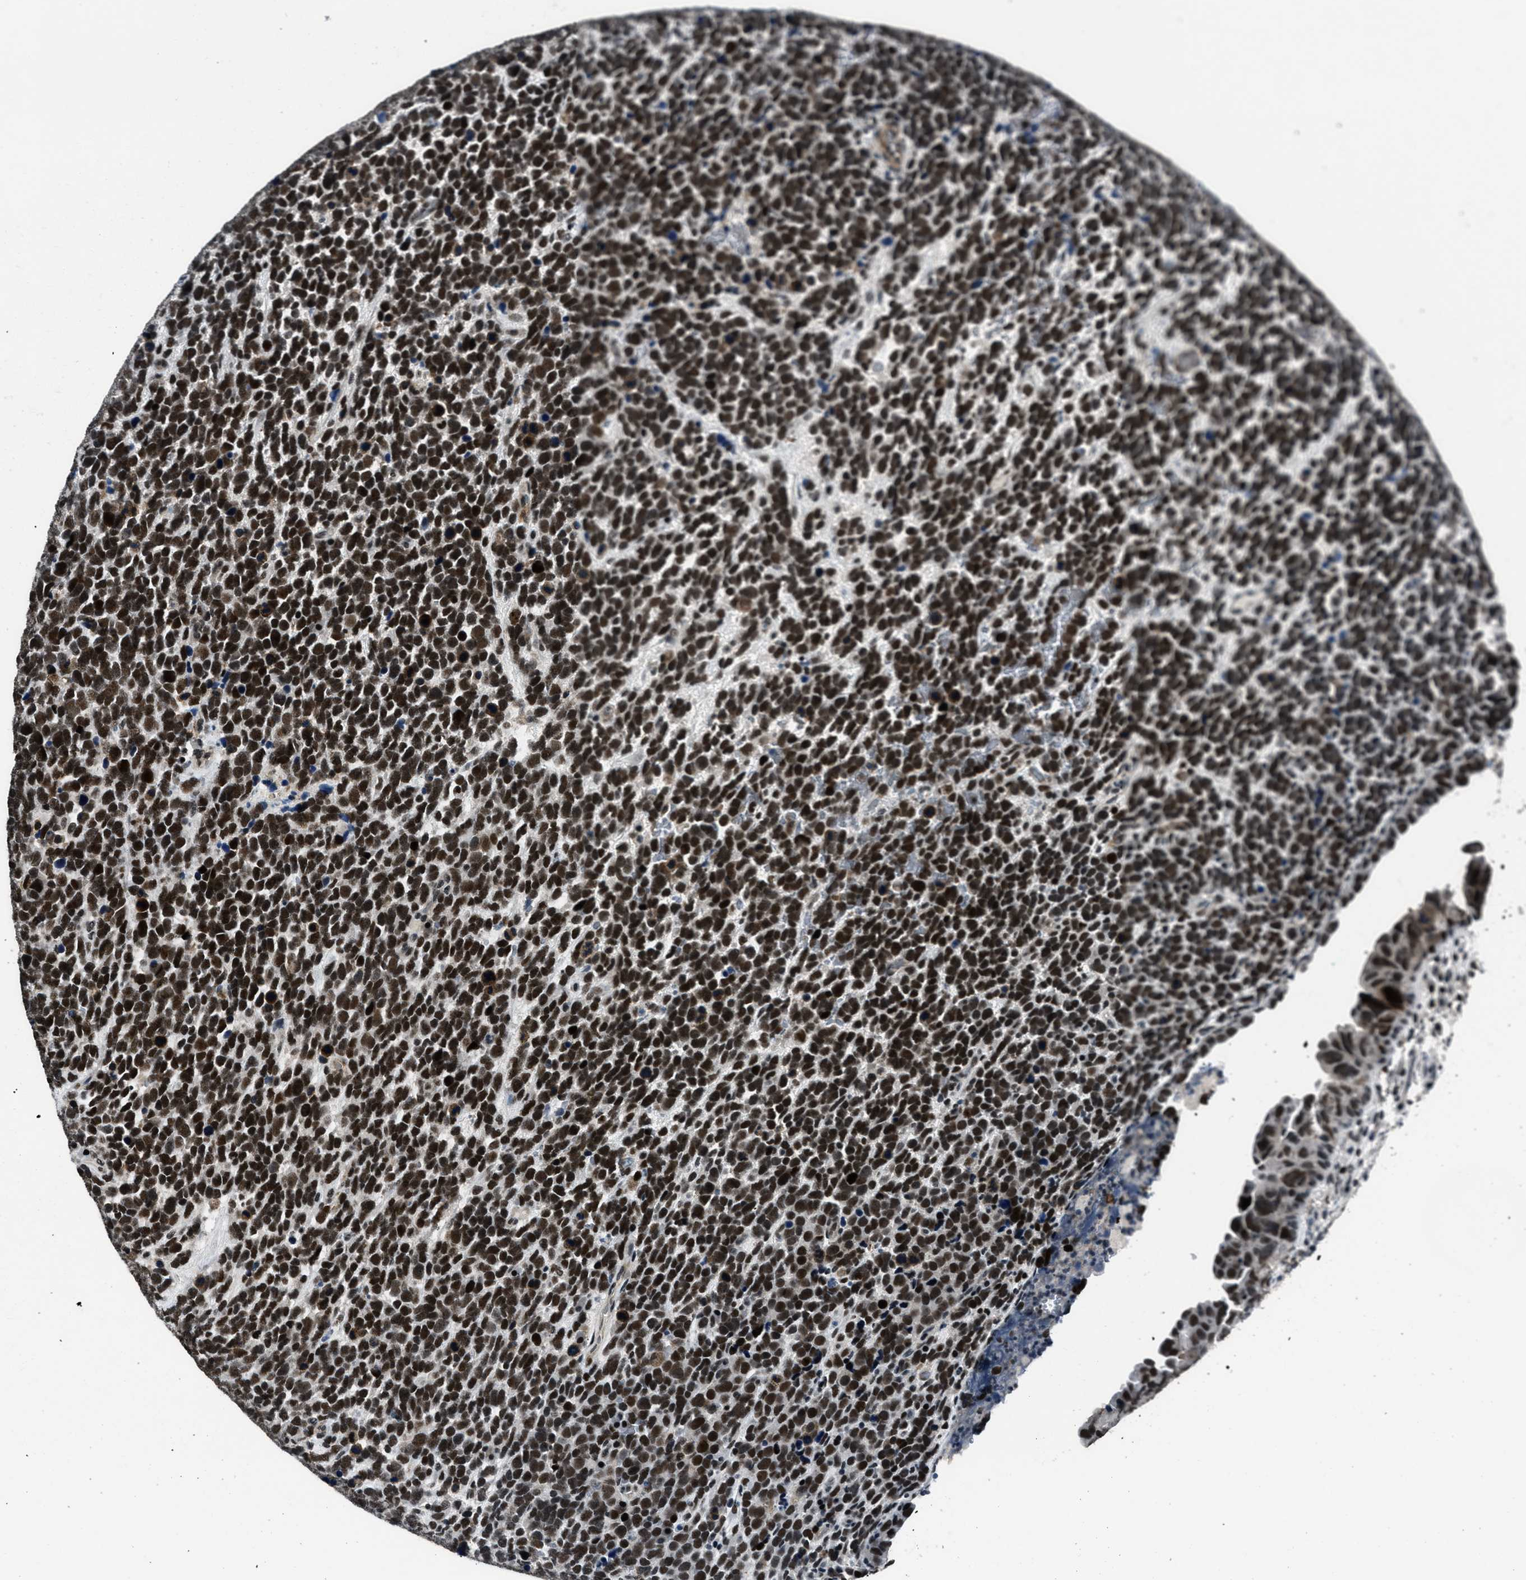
{"staining": {"intensity": "strong", "quantity": ">75%", "location": "nuclear"}, "tissue": "urothelial cancer", "cell_type": "Tumor cells", "image_type": "cancer", "snomed": [{"axis": "morphology", "description": "Urothelial carcinoma, High grade"}, {"axis": "topography", "description": "Urinary bladder"}], "caption": "Immunohistochemical staining of urothelial carcinoma (high-grade) shows high levels of strong nuclear protein positivity in approximately >75% of tumor cells.", "gene": "SMARCB1", "patient": {"sex": "female", "age": 82}}